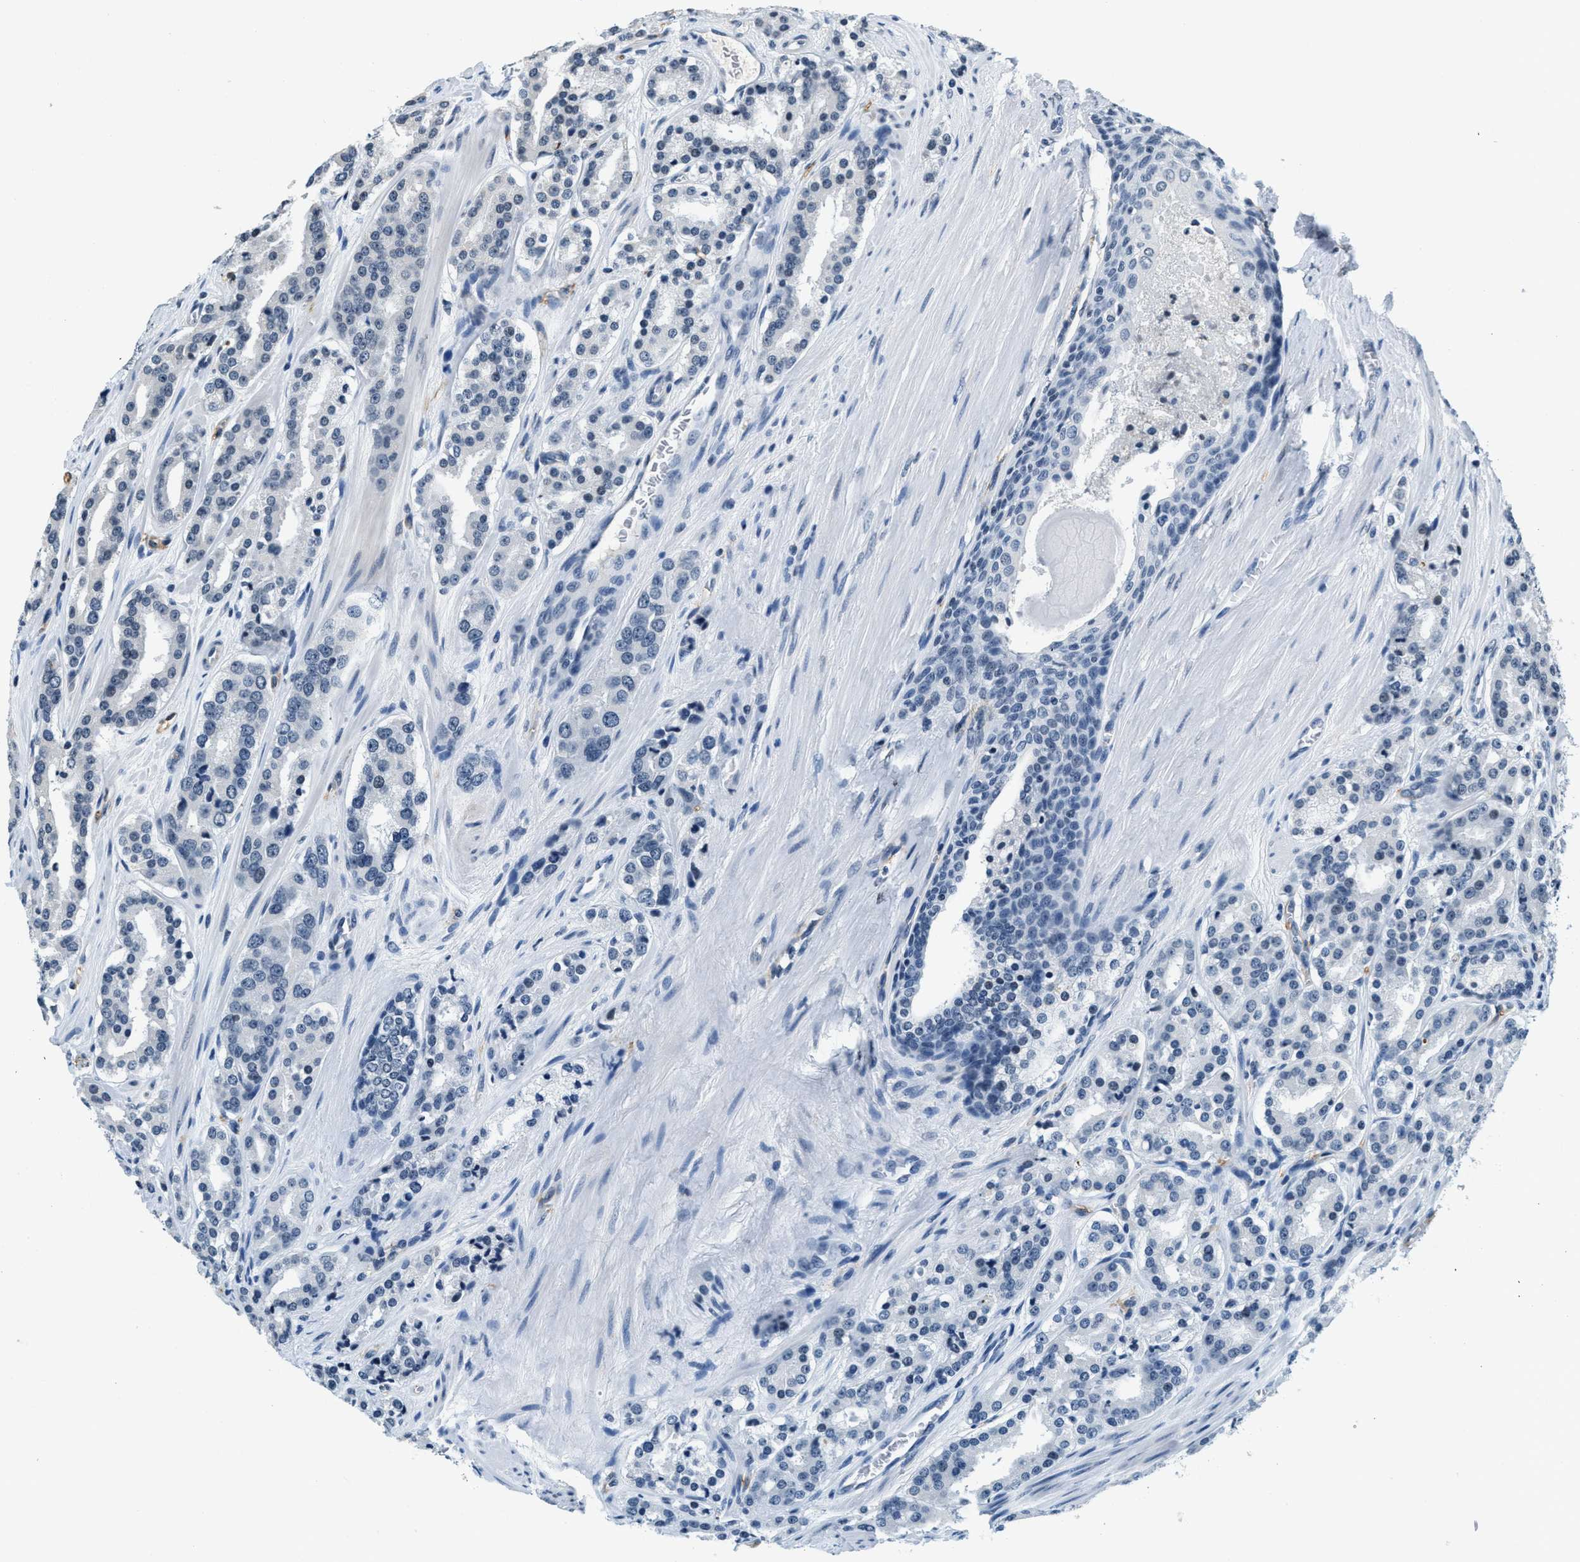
{"staining": {"intensity": "negative", "quantity": "none", "location": "none"}, "tissue": "prostate cancer", "cell_type": "Tumor cells", "image_type": "cancer", "snomed": [{"axis": "morphology", "description": "Adenocarcinoma, High grade"}, {"axis": "topography", "description": "Prostate"}], "caption": "Immunohistochemistry (IHC) photomicrograph of human prostate cancer (high-grade adenocarcinoma) stained for a protein (brown), which shows no positivity in tumor cells.", "gene": "CA4", "patient": {"sex": "male", "age": 60}}